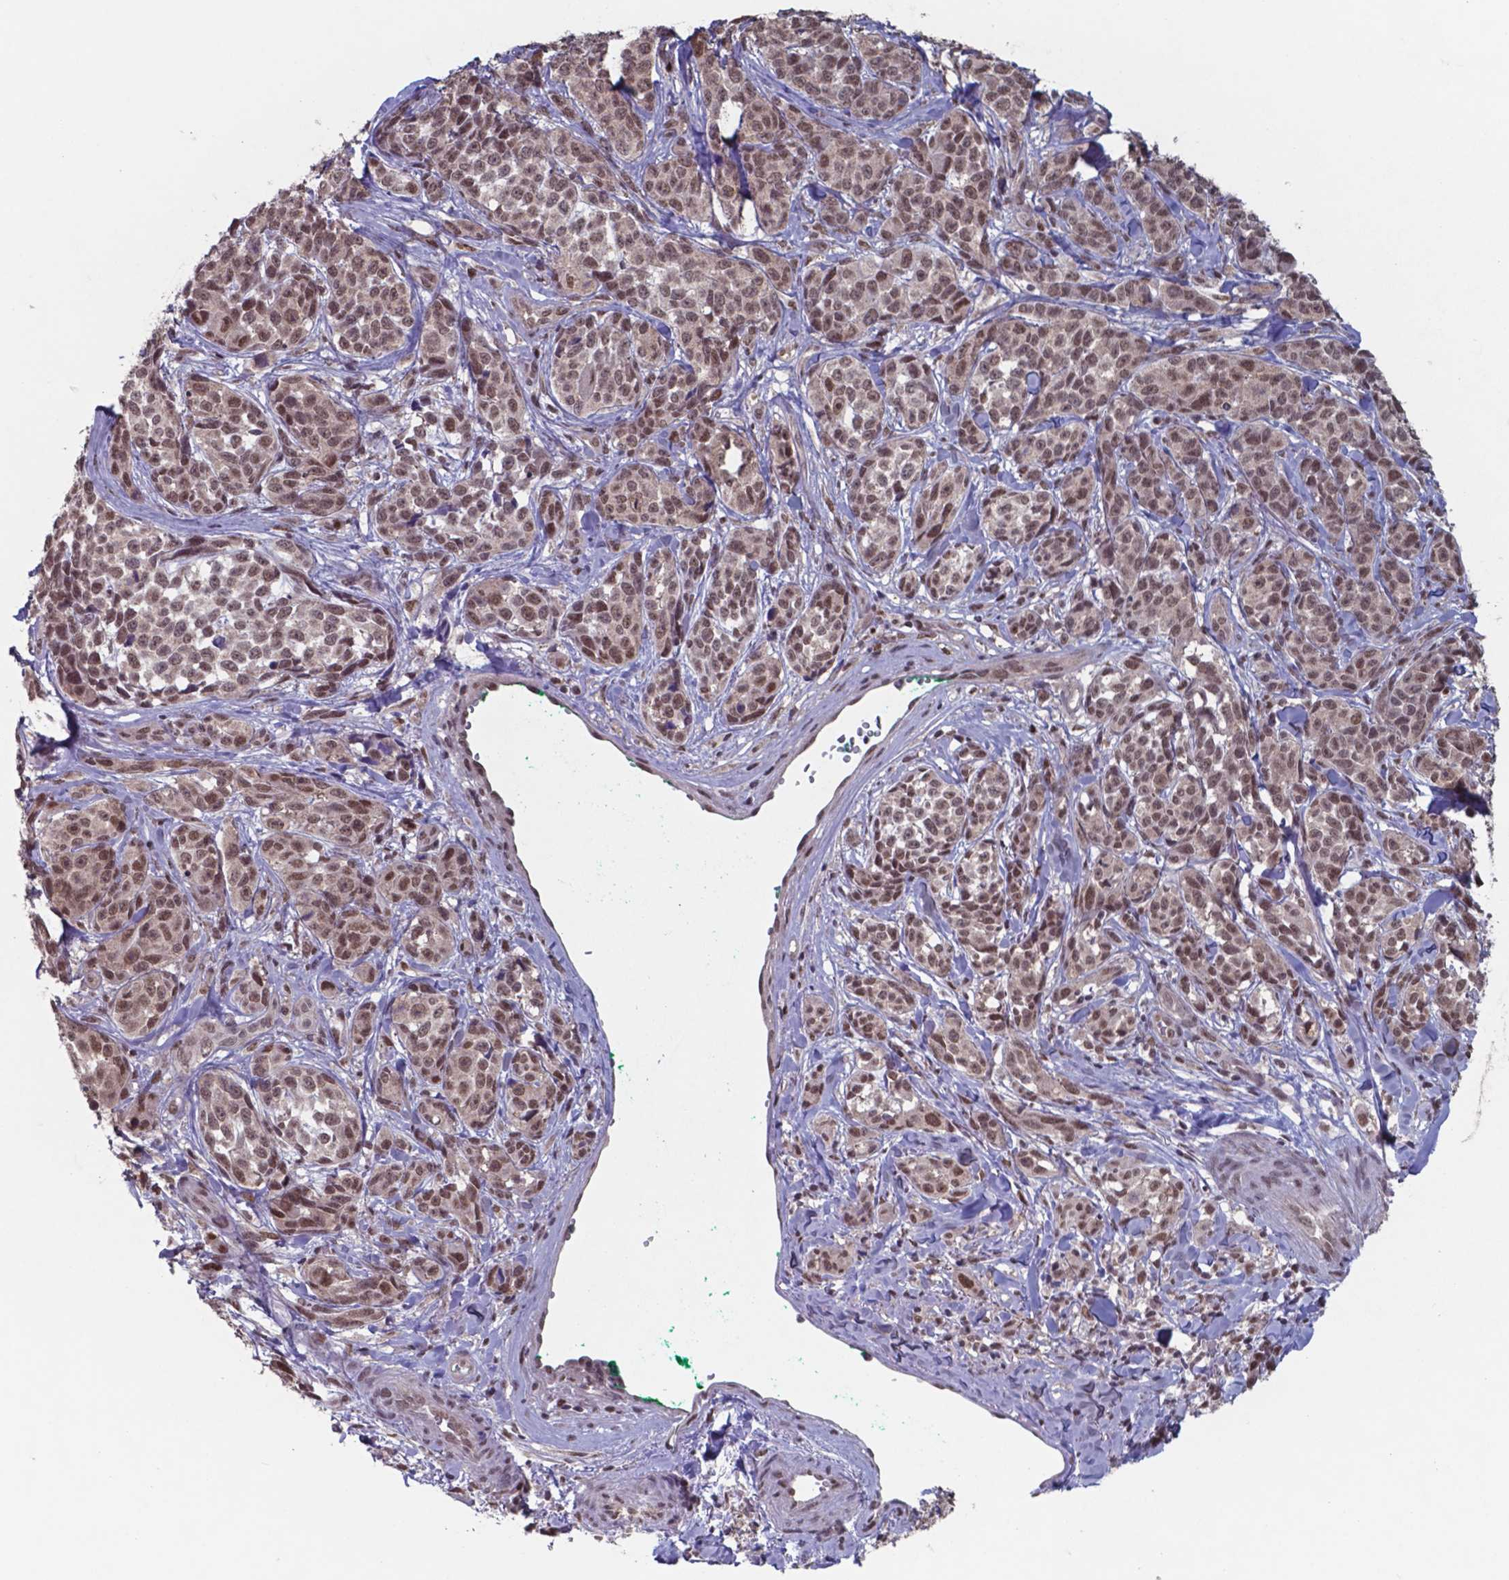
{"staining": {"intensity": "moderate", "quantity": ">75%", "location": "nuclear"}, "tissue": "melanoma", "cell_type": "Tumor cells", "image_type": "cancer", "snomed": [{"axis": "morphology", "description": "Malignant melanoma, NOS"}, {"axis": "topography", "description": "Skin"}], "caption": "Protein analysis of malignant melanoma tissue shows moderate nuclear staining in about >75% of tumor cells. Ihc stains the protein in brown and the nuclei are stained blue.", "gene": "UBA1", "patient": {"sex": "female", "age": 88}}